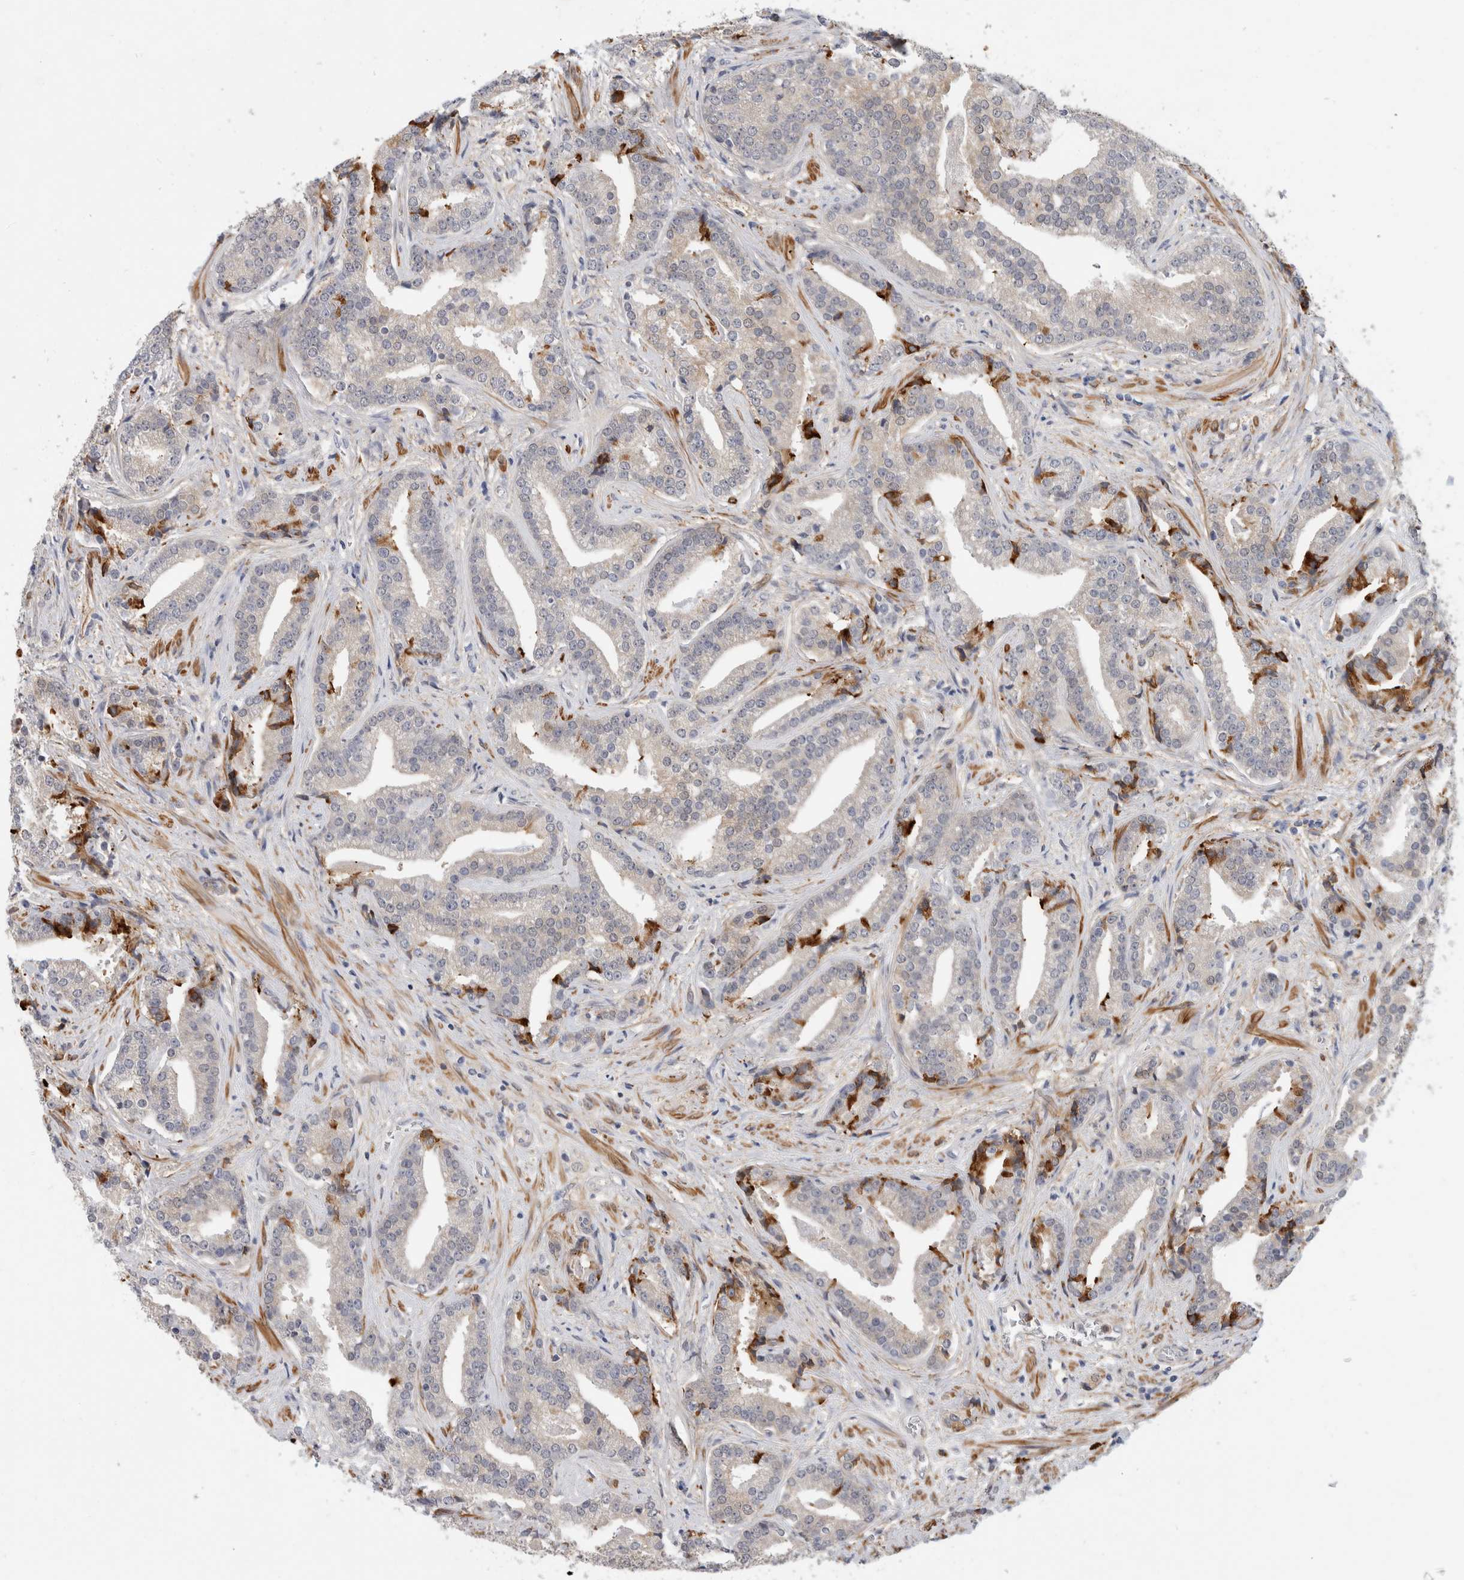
{"staining": {"intensity": "moderate", "quantity": "<25%", "location": "cytoplasmic/membranous"}, "tissue": "prostate cancer", "cell_type": "Tumor cells", "image_type": "cancer", "snomed": [{"axis": "morphology", "description": "Adenocarcinoma, Low grade"}, {"axis": "topography", "description": "Prostate"}], "caption": "The immunohistochemical stain labels moderate cytoplasmic/membranous staining in tumor cells of prostate adenocarcinoma (low-grade) tissue.", "gene": "PGM1", "patient": {"sex": "male", "age": 67}}